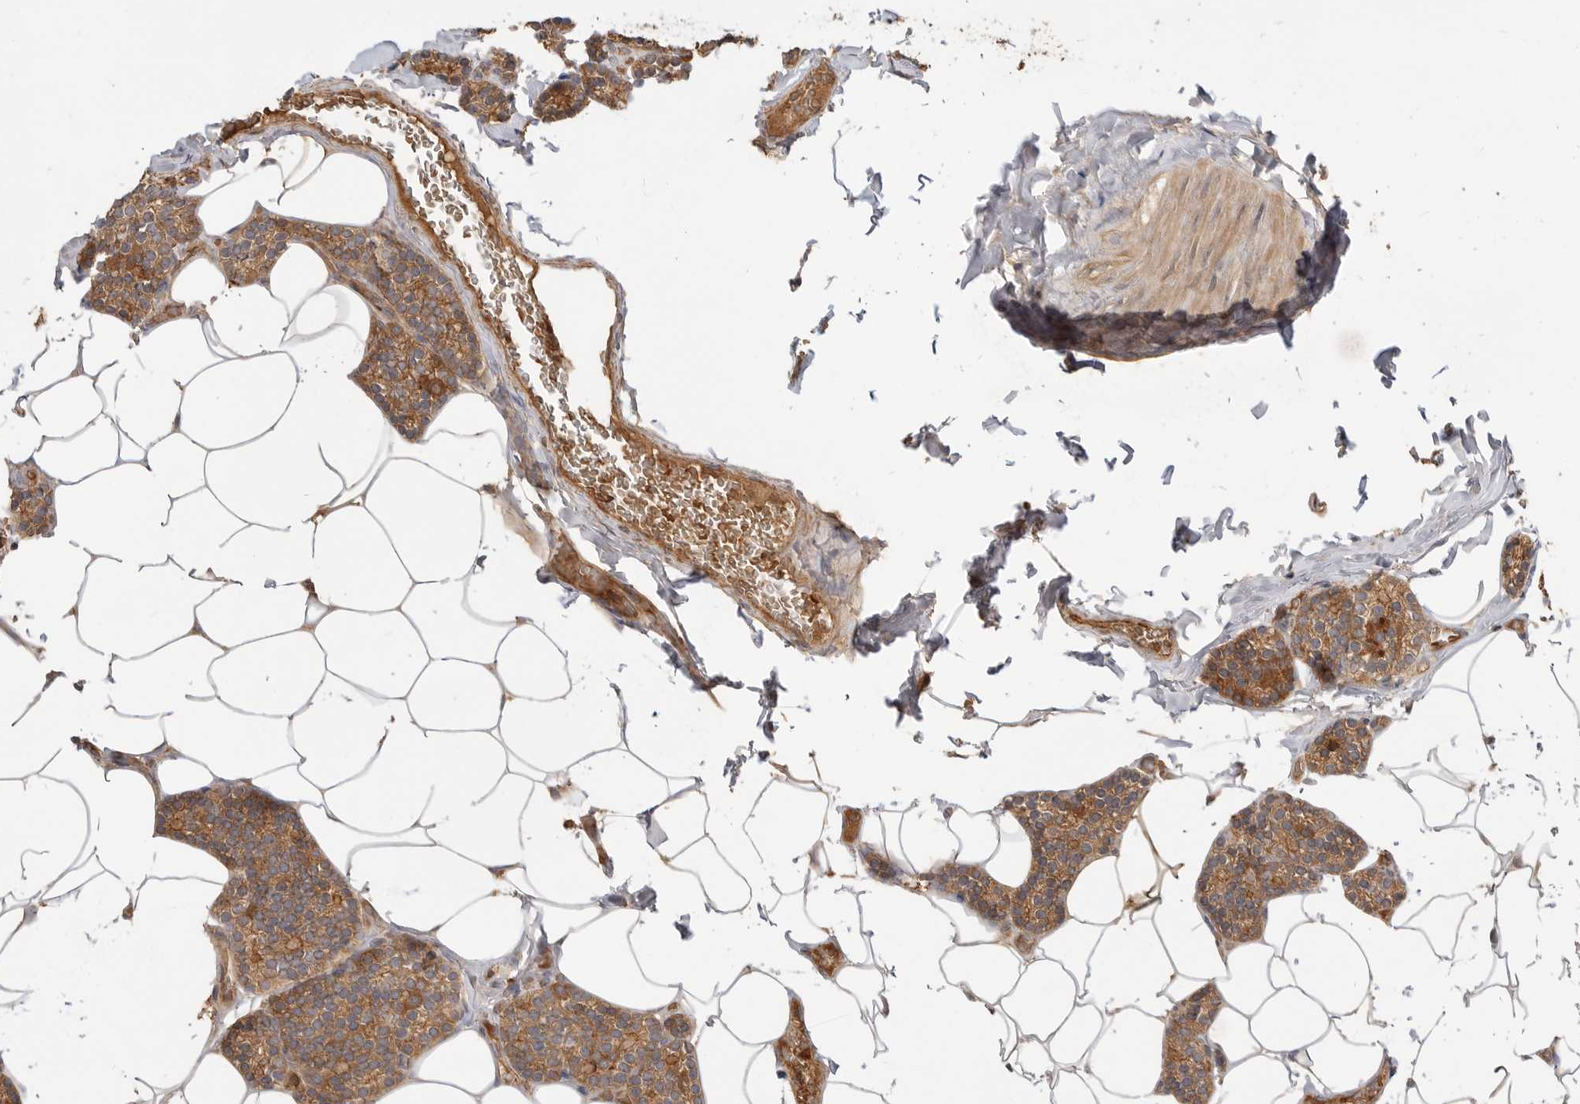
{"staining": {"intensity": "strong", "quantity": ">75%", "location": "cytoplasmic/membranous"}, "tissue": "parathyroid gland", "cell_type": "Glandular cells", "image_type": "normal", "snomed": [{"axis": "morphology", "description": "Normal tissue, NOS"}, {"axis": "topography", "description": "Parathyroid gland"}], "caption": "Parathyroid gland stained with DAB (3,3'-diaminobenzidine) immunohistochemistry displays high levels of strong cytoplasmic/membranous staining in about >75% of glandular cells.", "gene": "CLDN12", "patient": {"sex": "male", "age": 52}}